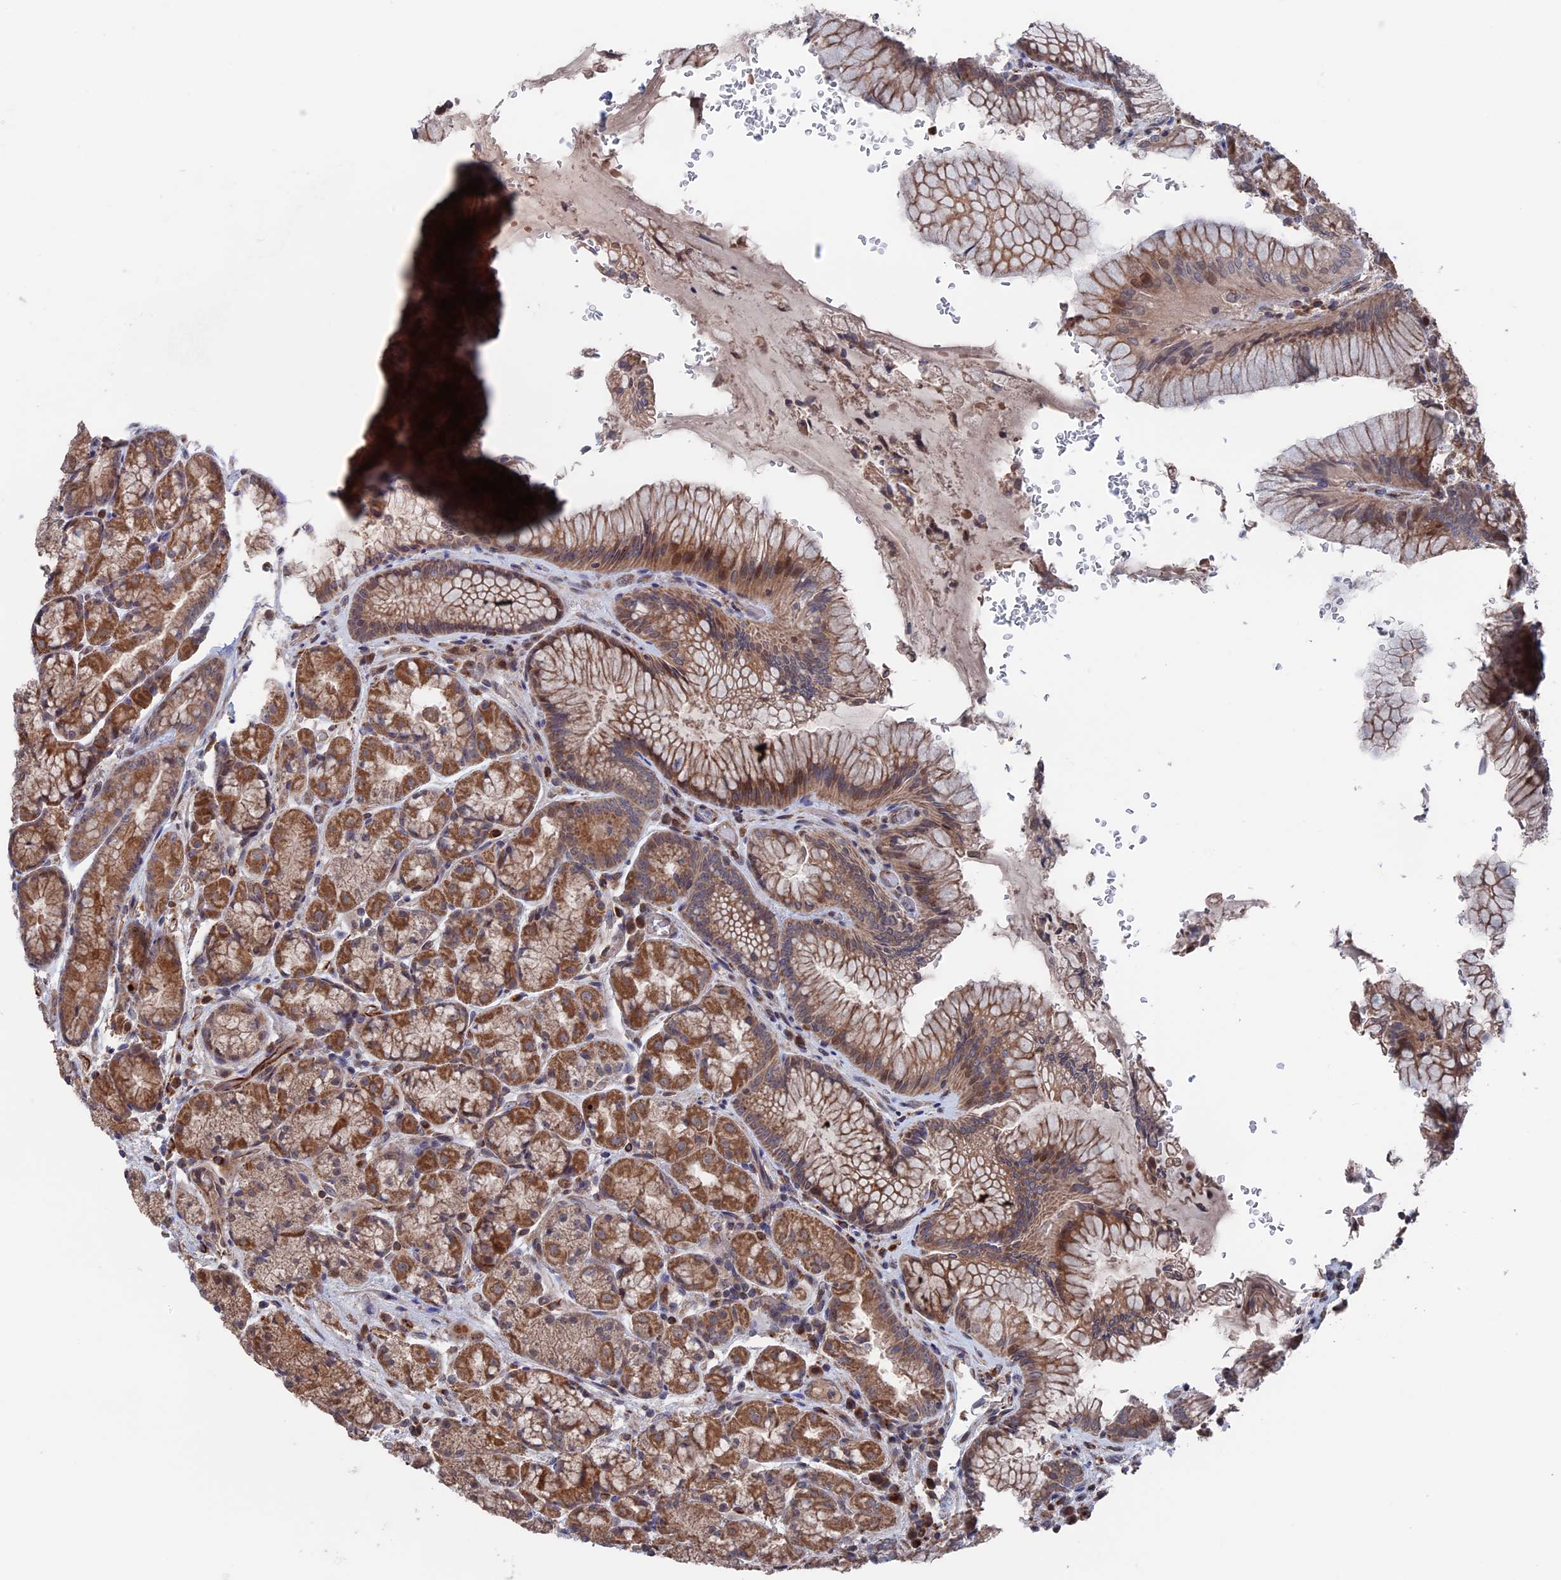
{"staining": {"intensity": "moderate", "quantity": ">75%", "location": "cytoplasmic/membranous"}, "tissue": "stomach", "cell_type": "Glandular cells", "image_type": "normal", "snomed": [{"axis": "morphology", "description": "Normal tissue, NOS"}, {"axis": "topography", "description": "Stomach"}], "caption": "Approximately >75% of glandular cells in benign stomach display moderate cytoplasmic/membranous protein staining as visualized by brown immunohistochemical staining.", "gene": "PLA2G15", "patient": {"sex": "male", "age": 63}}